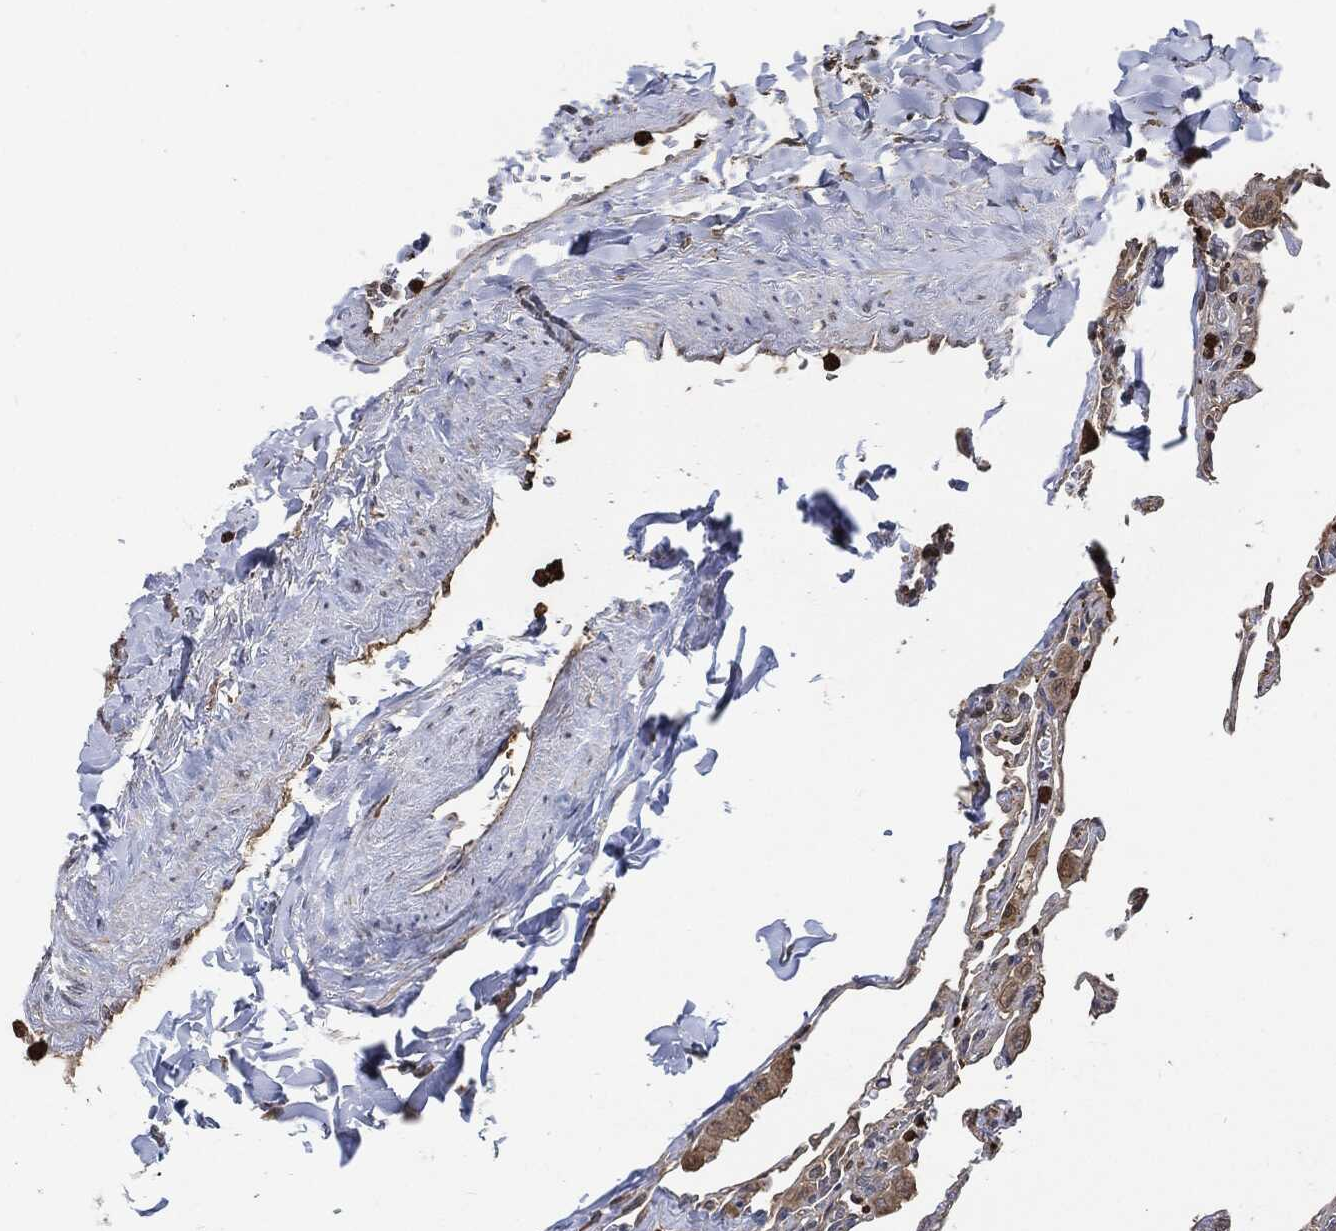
{"staining": {"intensity": "weak", "quantity": ">75%", "location": "cytoplasmic/membranous"}, "tissue": "lung", "cell_type": "Alveolar cells", "image_type": "normal", "snomed": [{"axis": "morphology", "description": "Normal tissue, NOS"}, {"axis": "morphology", "description": "Adenocarcinoma, metastatic, NOS"}, {"axis": "topography", "description": "Lung"}], "caption": "Benign lung exhibits weak cytoplasmic/membranous expression in about >75% of alveolar cells (Stains: DAB in brown, nuclei in blue, Microscopy: brightfield microscopy at high magnification)..", "gene": "S100A9", "patient": {"sex": "male", "age": 45}}